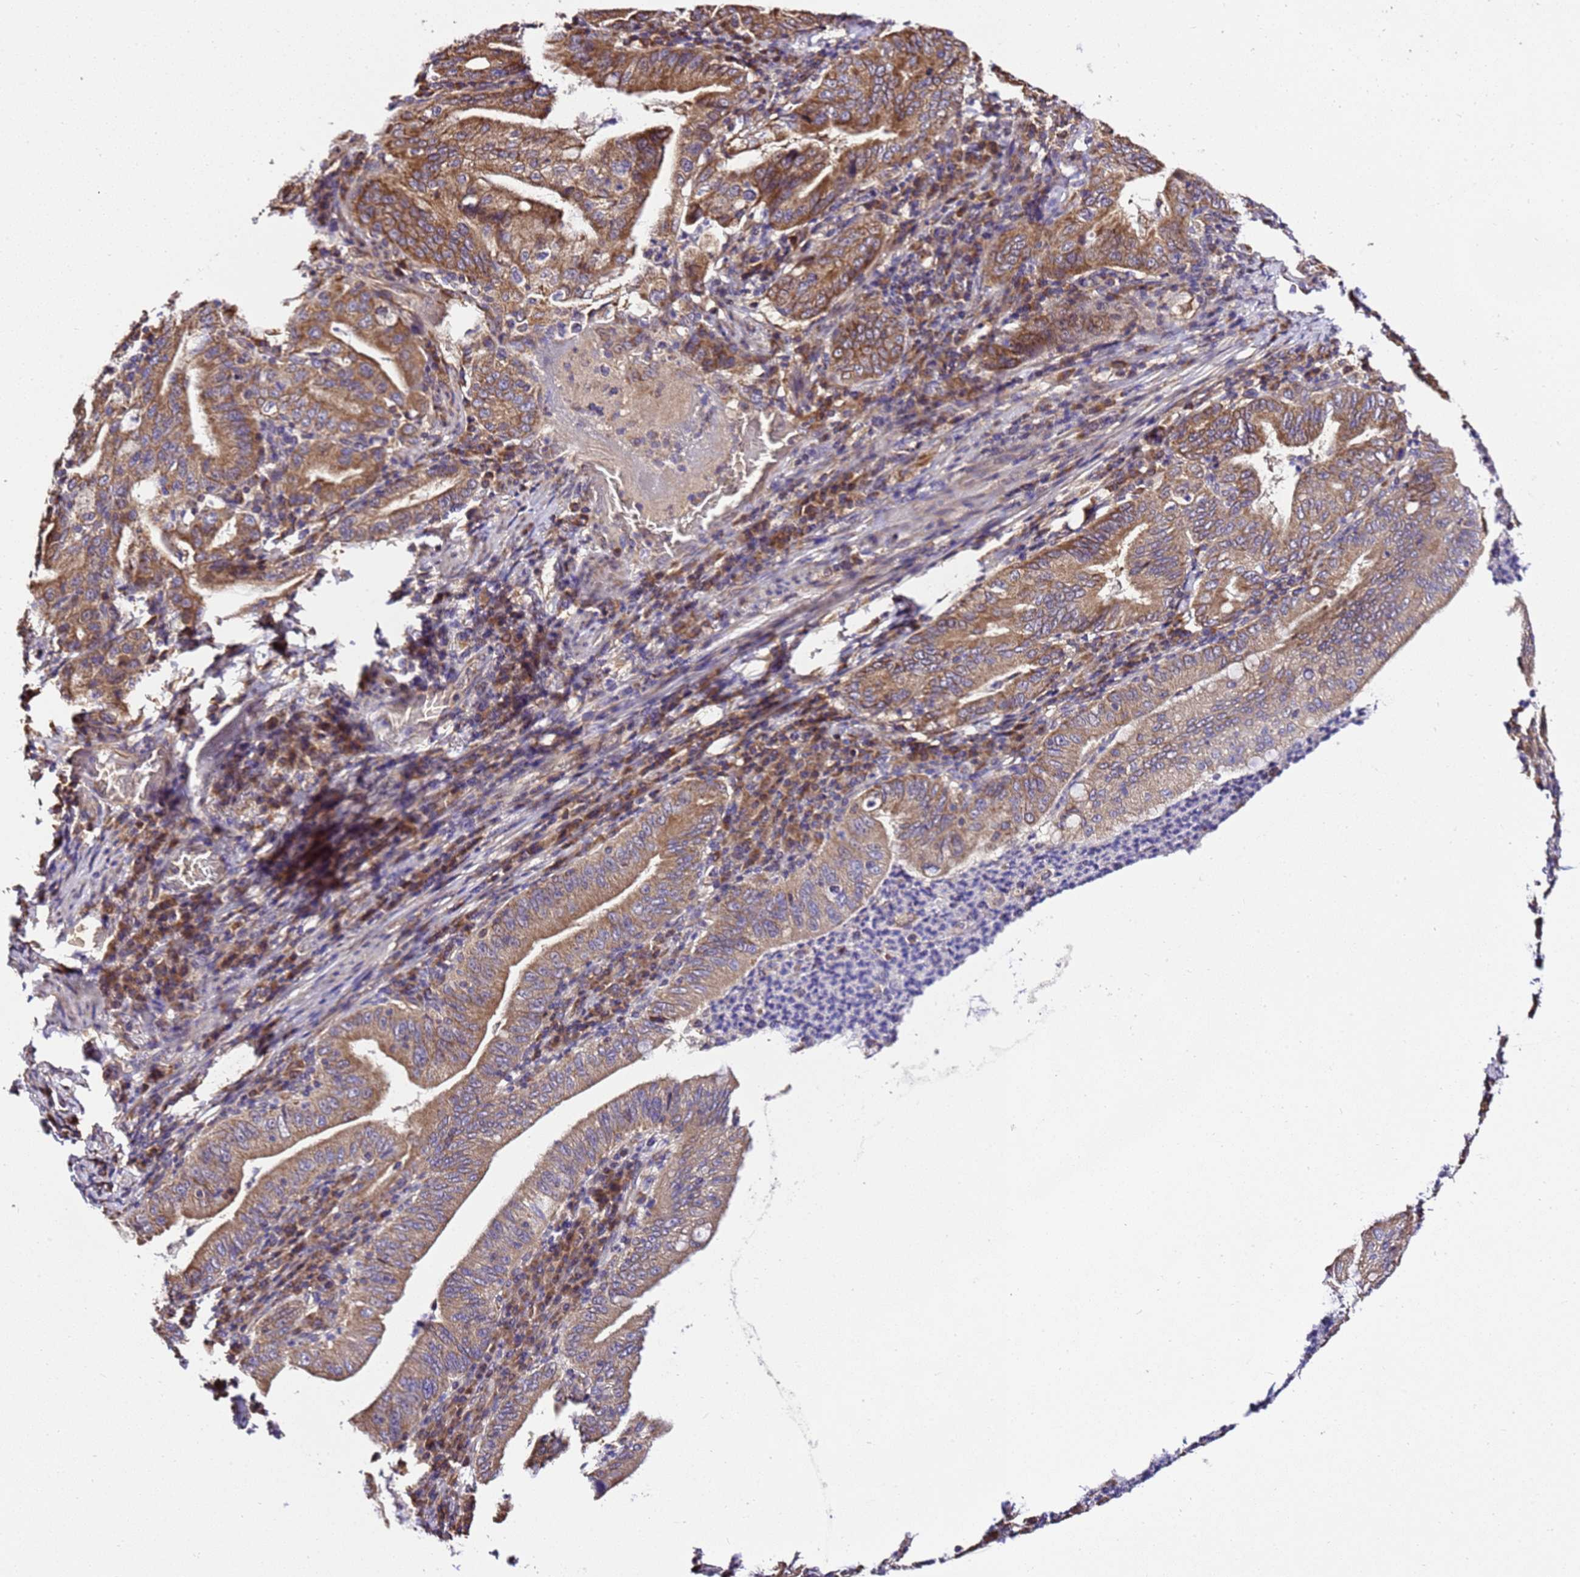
{"staining": {"intensity": "strong", "quantity": ">75%", "location": "cytoplasmic/membranous"}, "tissue": "stomach cancer", "cell_type": "Tumor cells", "image_type": "cancer", "snomed": [{"axis": "morphology", "description": "Normal tissue, NOS"}, {"axis": "morphology", "description": "Adenocarcinoma, NOS"}, {"axis": "topography", "description": "Esophagus"}, {"axis": "topography", "description": "Stomach, upper"}, {"axis": "topography", "description": "Peripheral nerve tissue"}], "caption": "Stomach cancer stained with immunohistochemistry shows strong cytoplasmic/membranous staining in about >75% of tumor cells.", "gene": "LRRIQ1", "patient": {"sex": "male", "age": 62}}